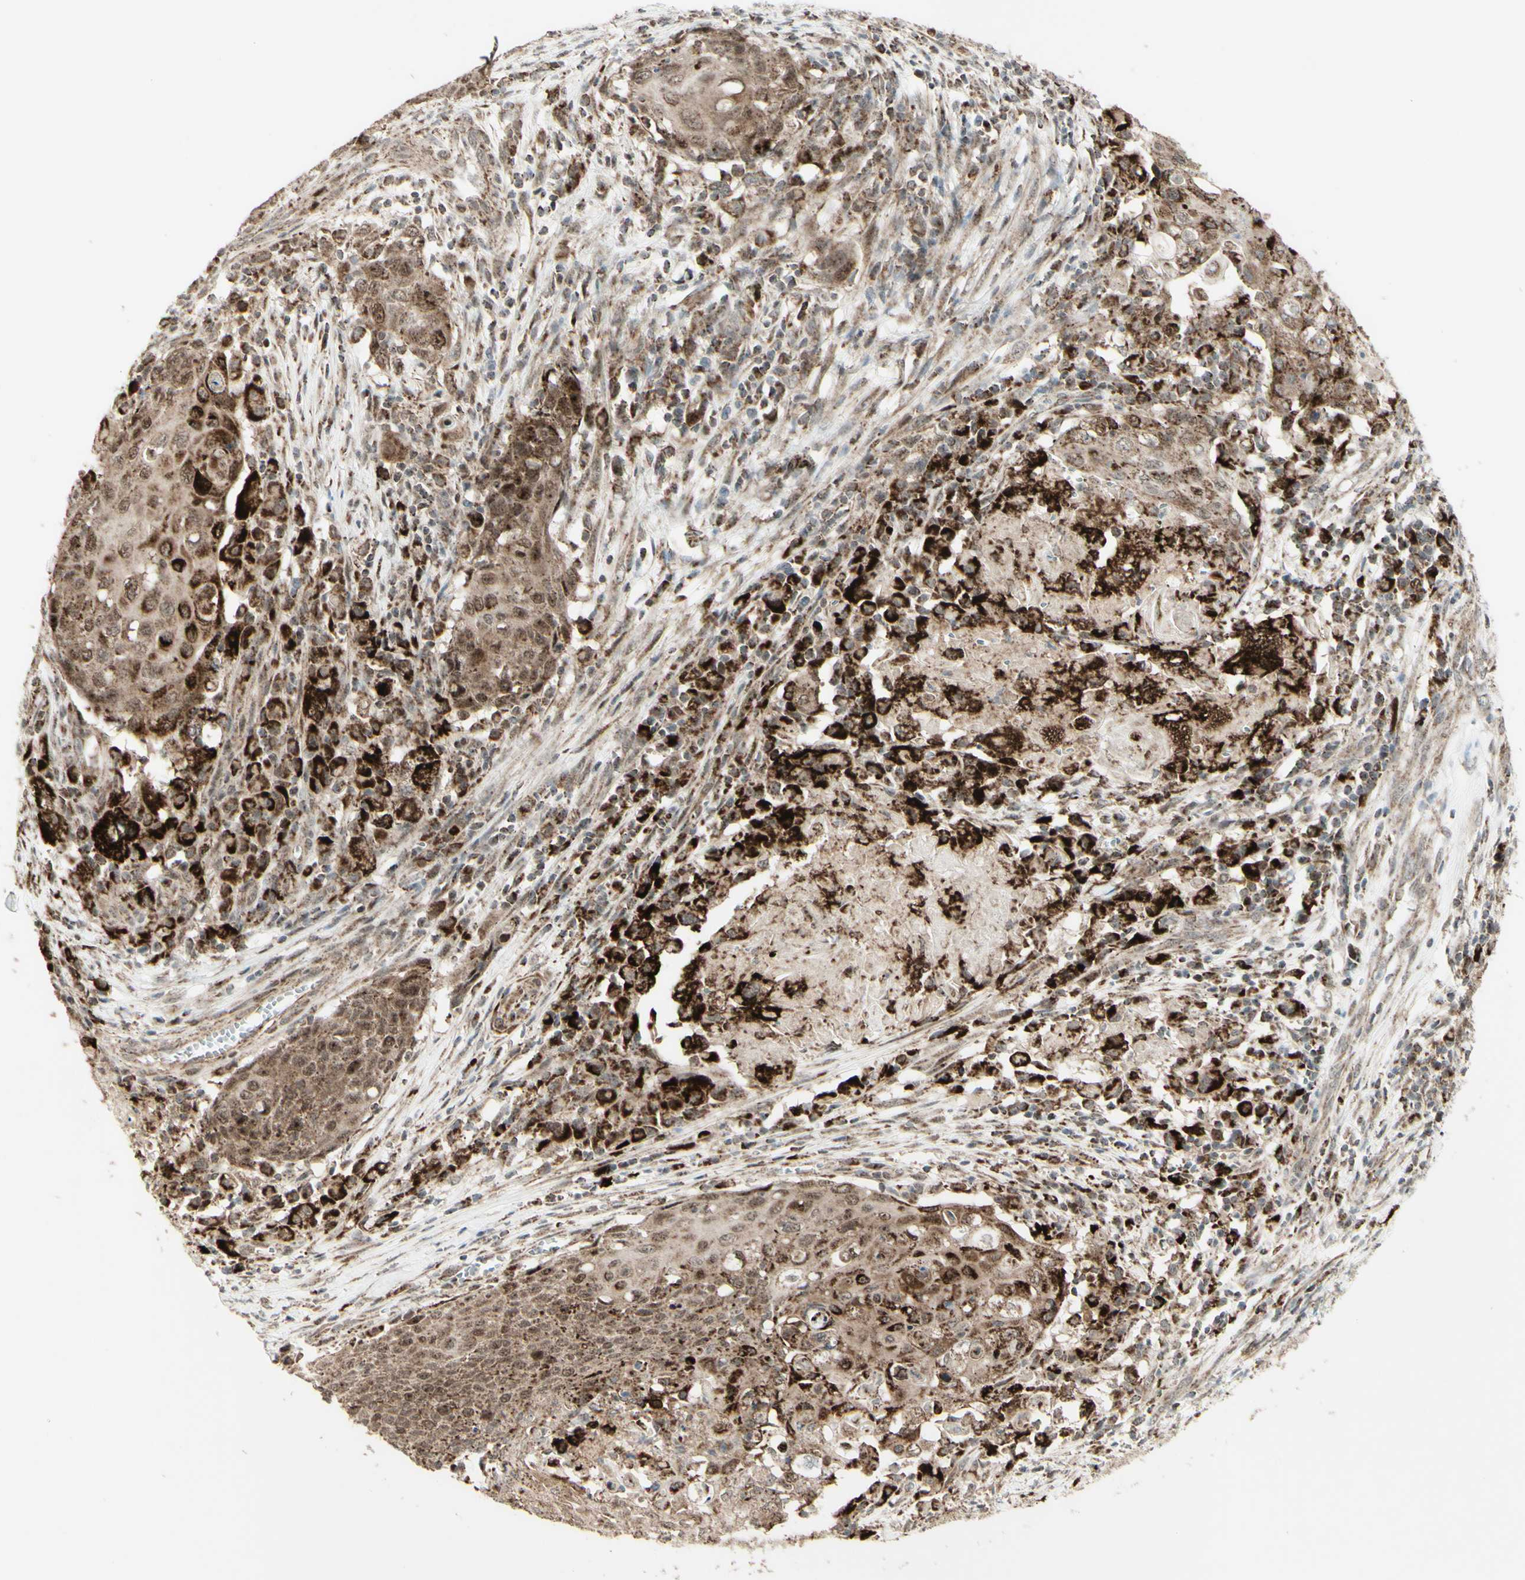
{"staining": {"intensity": "moderate", "quantity": ">75%", "location": "cytoplasmic/membranous,nuclear"}, "tissue": "cervical cancer", "cell_type": "Tumor cells", "image_type": "cancer", "snomed": [{"axis": "morphology", "description": "Squamous cell carcinoma, NOS"}, {"axis": "topography", "description": "Cervix"}], "caption": "Immunohistochemistry (IHC) photomicrograph of cervical squamous cell carcinoma stained for a protein (brown), which reveals medium levels of moderate cytoplasmic/membranous and nuclear expression in approximately >75% of tumor cells.", "gene": "DHRS3", "patient": {"sex": "female", "age": 39}}